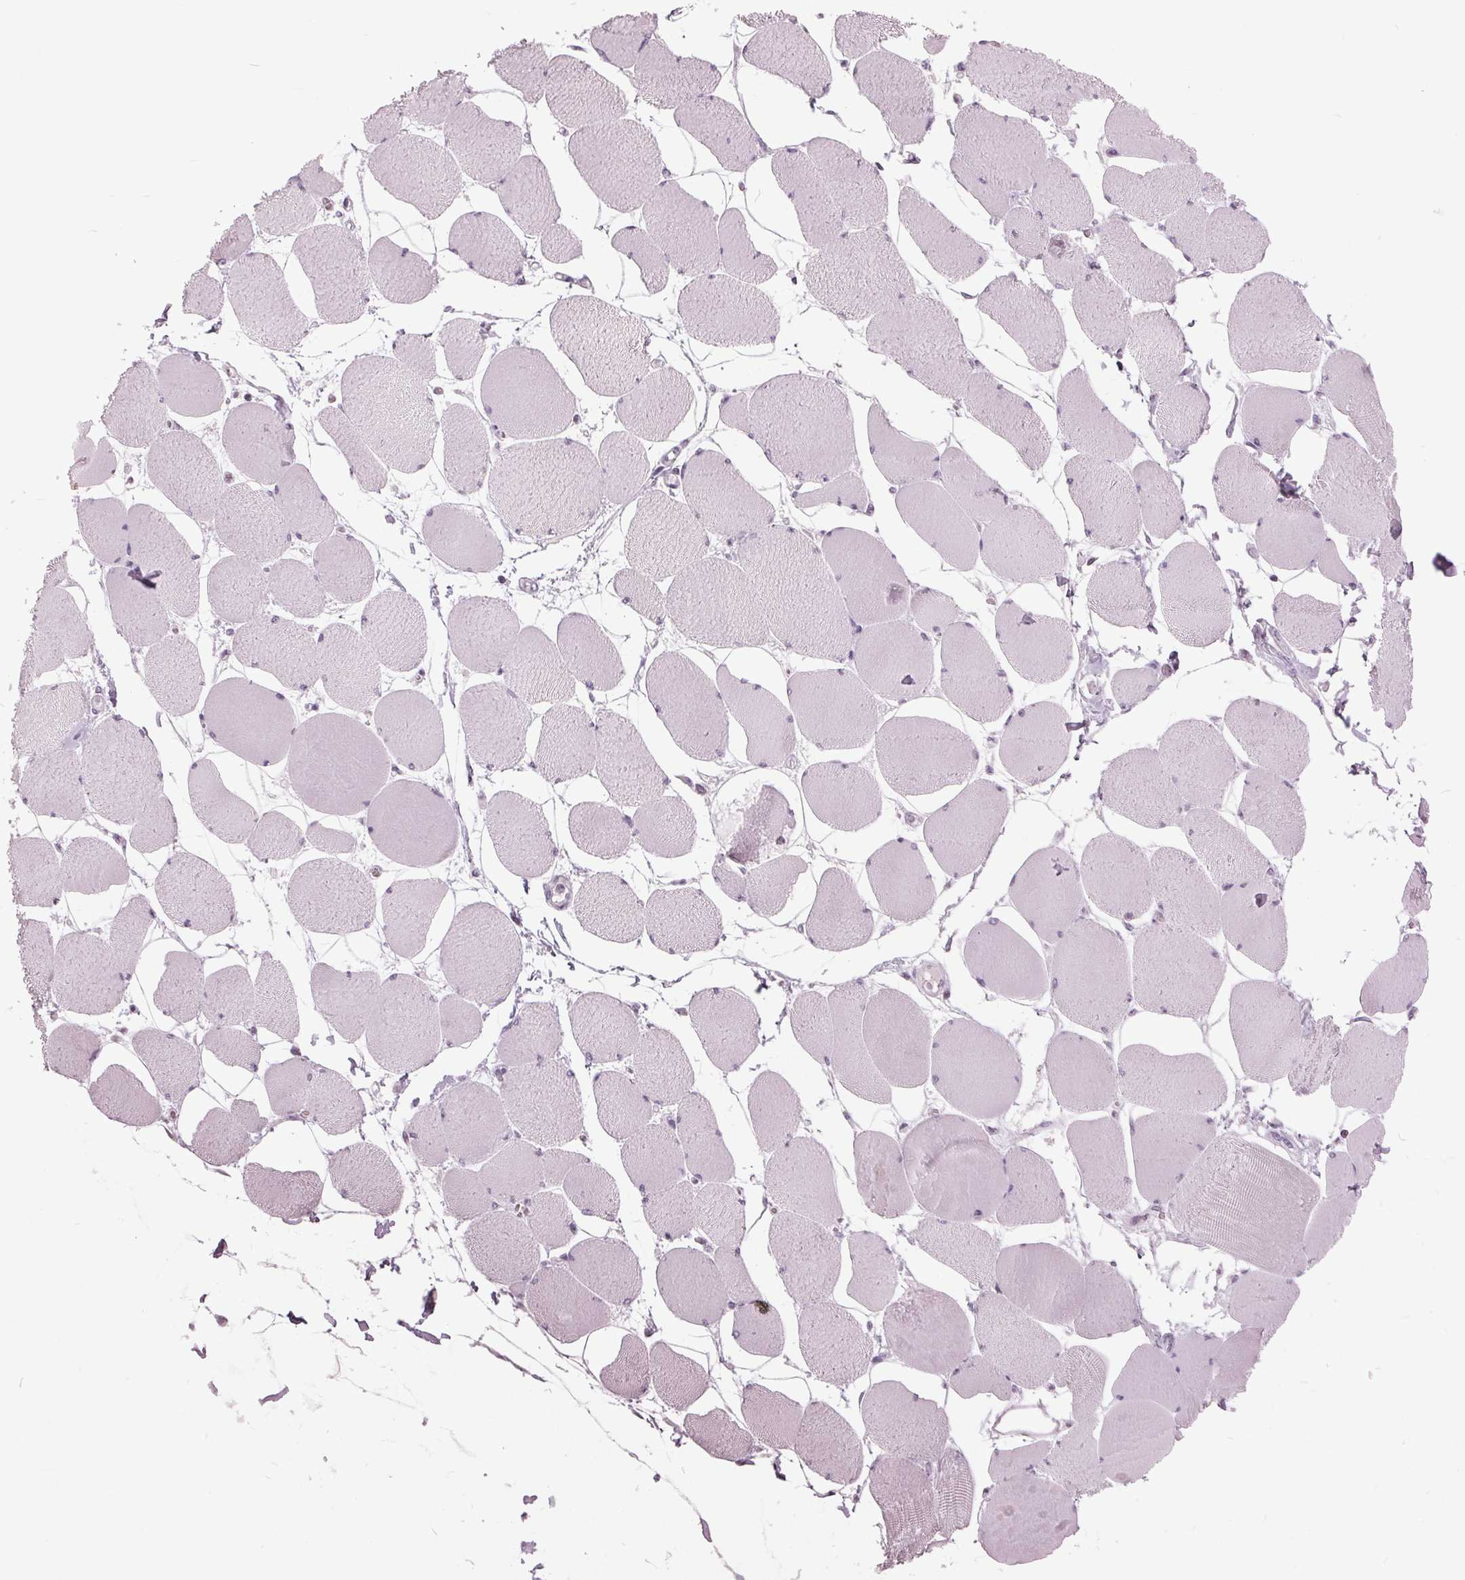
{"staining": {"intensity": "negative", "quantity": "none", "location": "none"}, "tissue": "skeletal muscle", "cell_type": "Myocytes", "image_type": "normal", "snomed": [{"axis": "morphology", "description": "Normal tissue, NOS"}, {"axis": "topography", "description": "Skeletal muscle"}], "caption": "High power microscopy micrograph of an IHC image of unremarkable skeletal muscle, revealing no significant positivity in myocytes. Brightfield microscopy of immunohistochemistry (IHC) stained with DAB (3,3'-diaminobenzidine) (brown) and hematoxylin (blue), captured at high magnification.", "gene": "SLC9A4", "patient": {"sex": "female", "age": 75}}